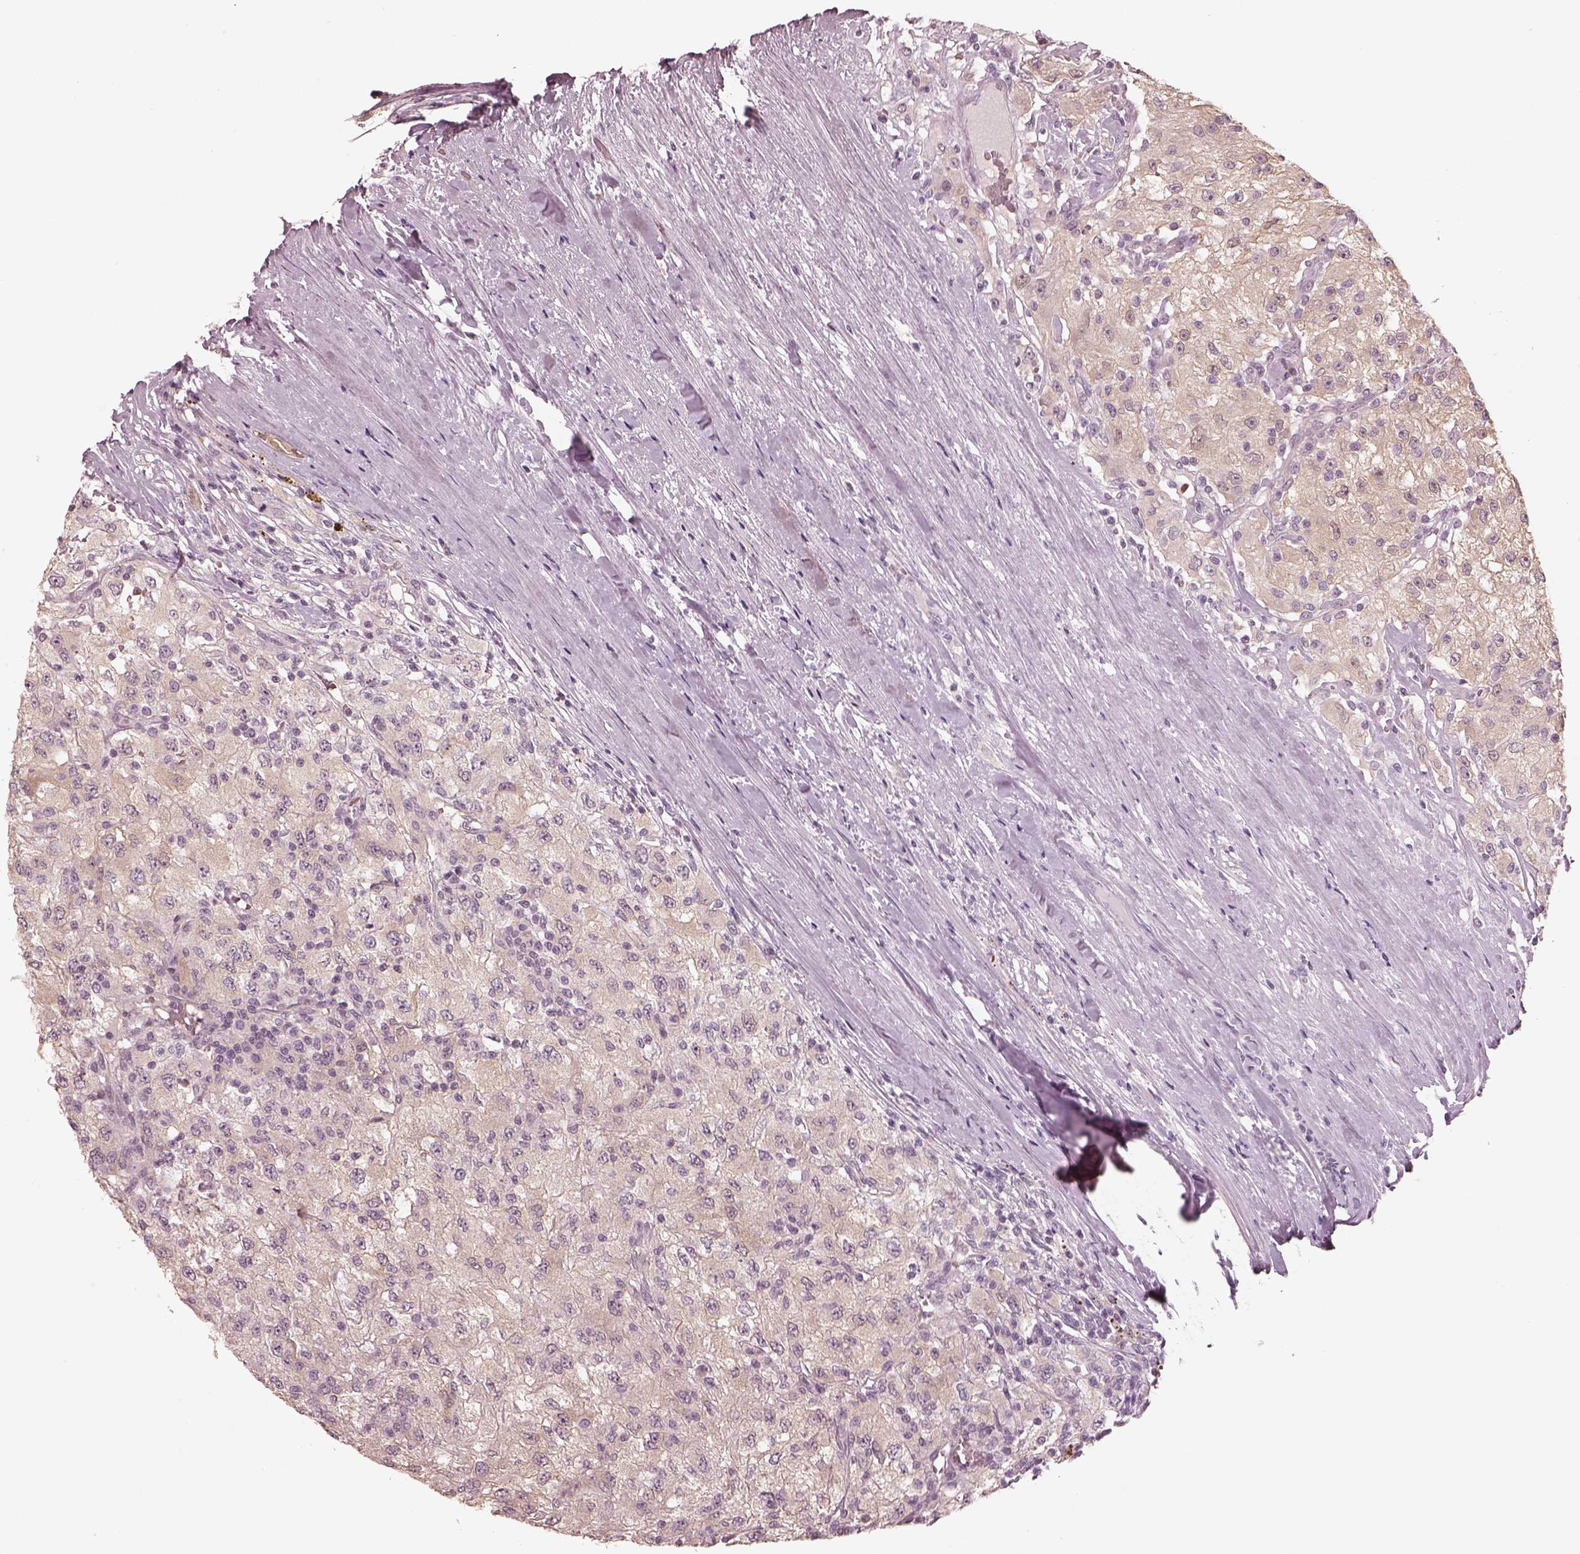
{"staining": {"intensity": "weak", "quantity": ">75%", "location": "cytoplasmic/membranous"}, "tissue": "renal cancer", "cell_type": "Tumor cells", "image_type": "cancer", "snomed": [{"axis": "morphology", "description": "Adenocarcinoma, NOS"}, {"axis": "topography", "description": "Kidney"}], "caption": "Protein analysis of renal cancer tissue demonstrates weak cytoplasmic/membranous staining in about >75% of tumor cells.", "gene": "EGR4", "patient": {"sex": "female", "age": 67}}